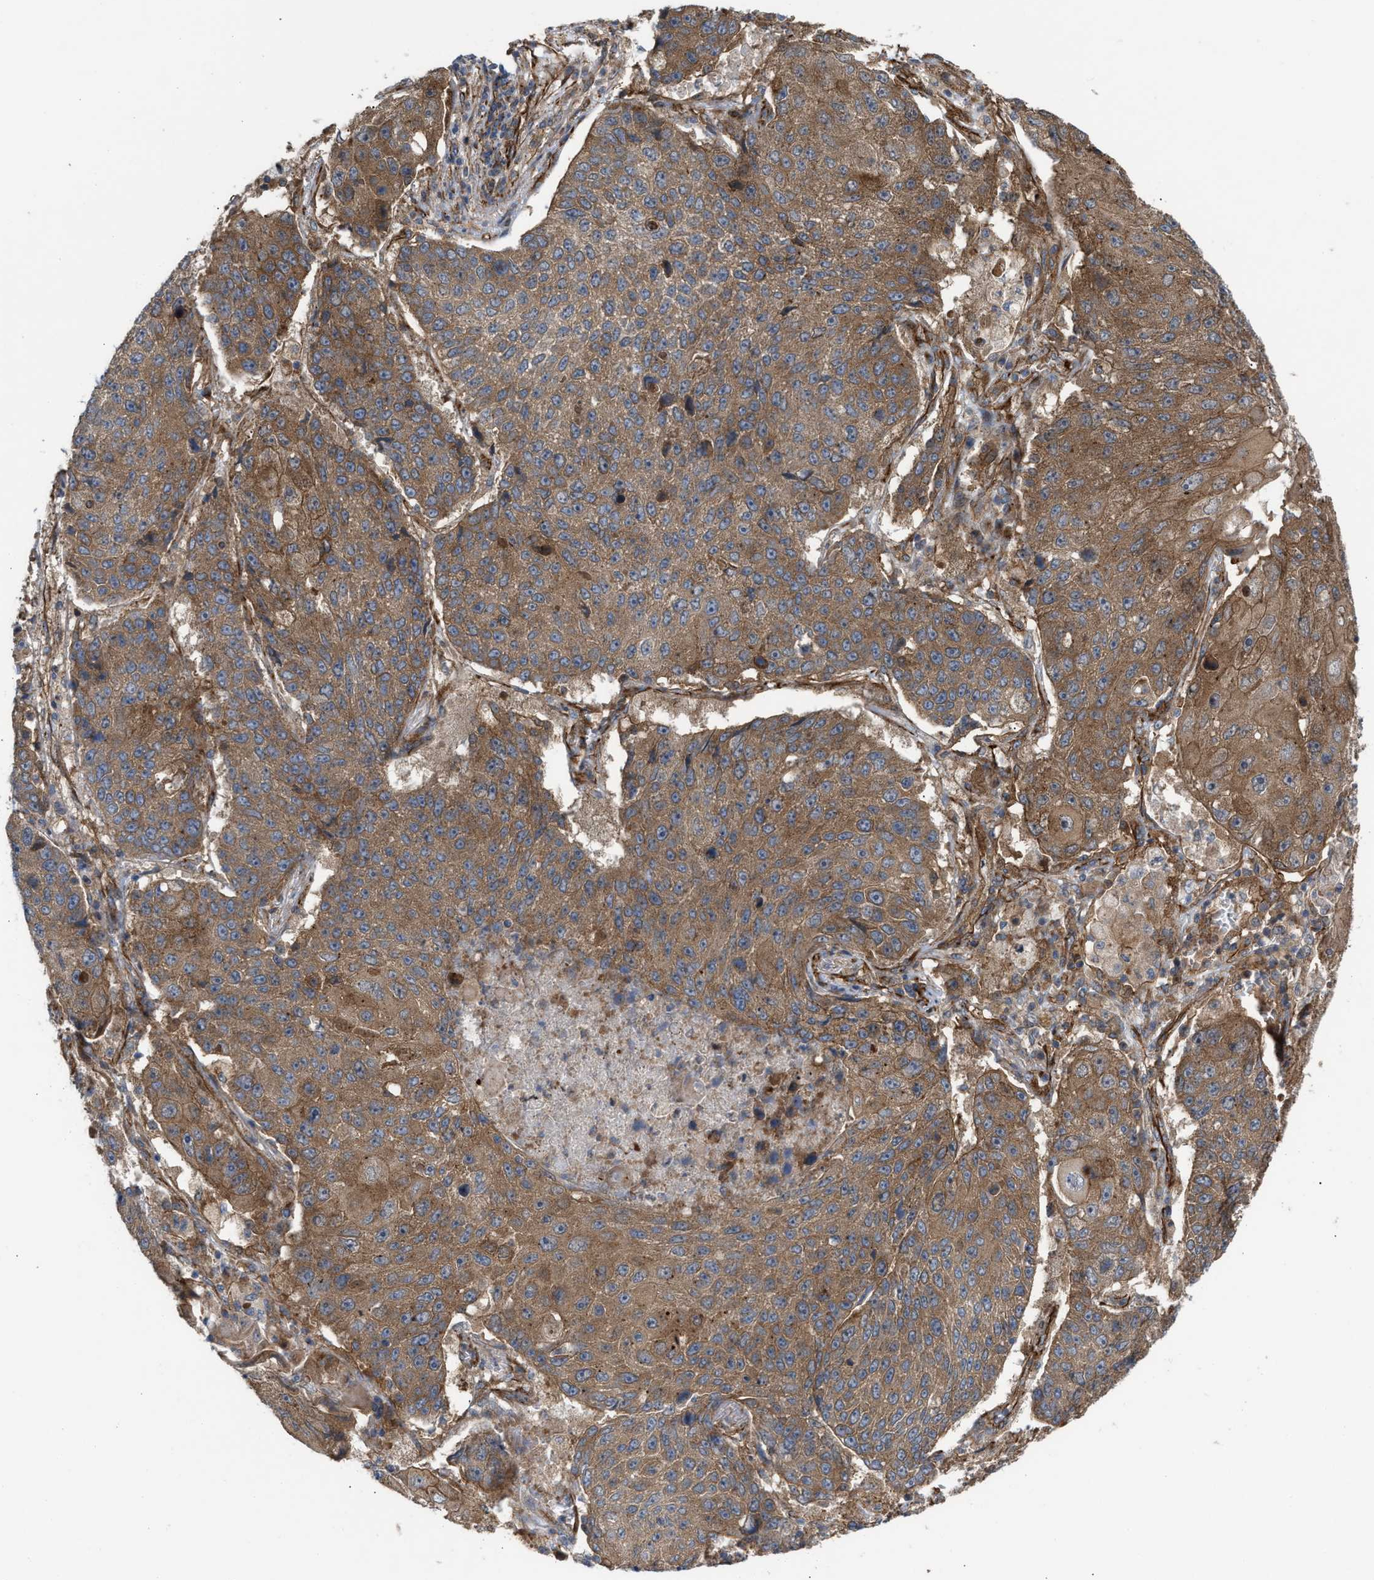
{"staining": {"intensity": "moderate", "quantity": ">75%", "location": "cytoplasmic/membranous"}, "tissue": "lung cancer", "cell_type": "Tumor cells", "image_type": "cancer", "snomed": [{"axis": "morphology", "description": "Squamous cell carcinoma, NOS"}, {"axis": "topography", "description": "Lung"}], "caption": "Lung squamous cell carcinoma stained with IHC demonstrates moderate cytoplasmic/membranous expression in approximately >75% of tumor cells. (brown staining indicates protein expression, while blue staining denotes nuclei).", "gene": "EPS15L1", "patient": {"sex": "male", "age": 61}}